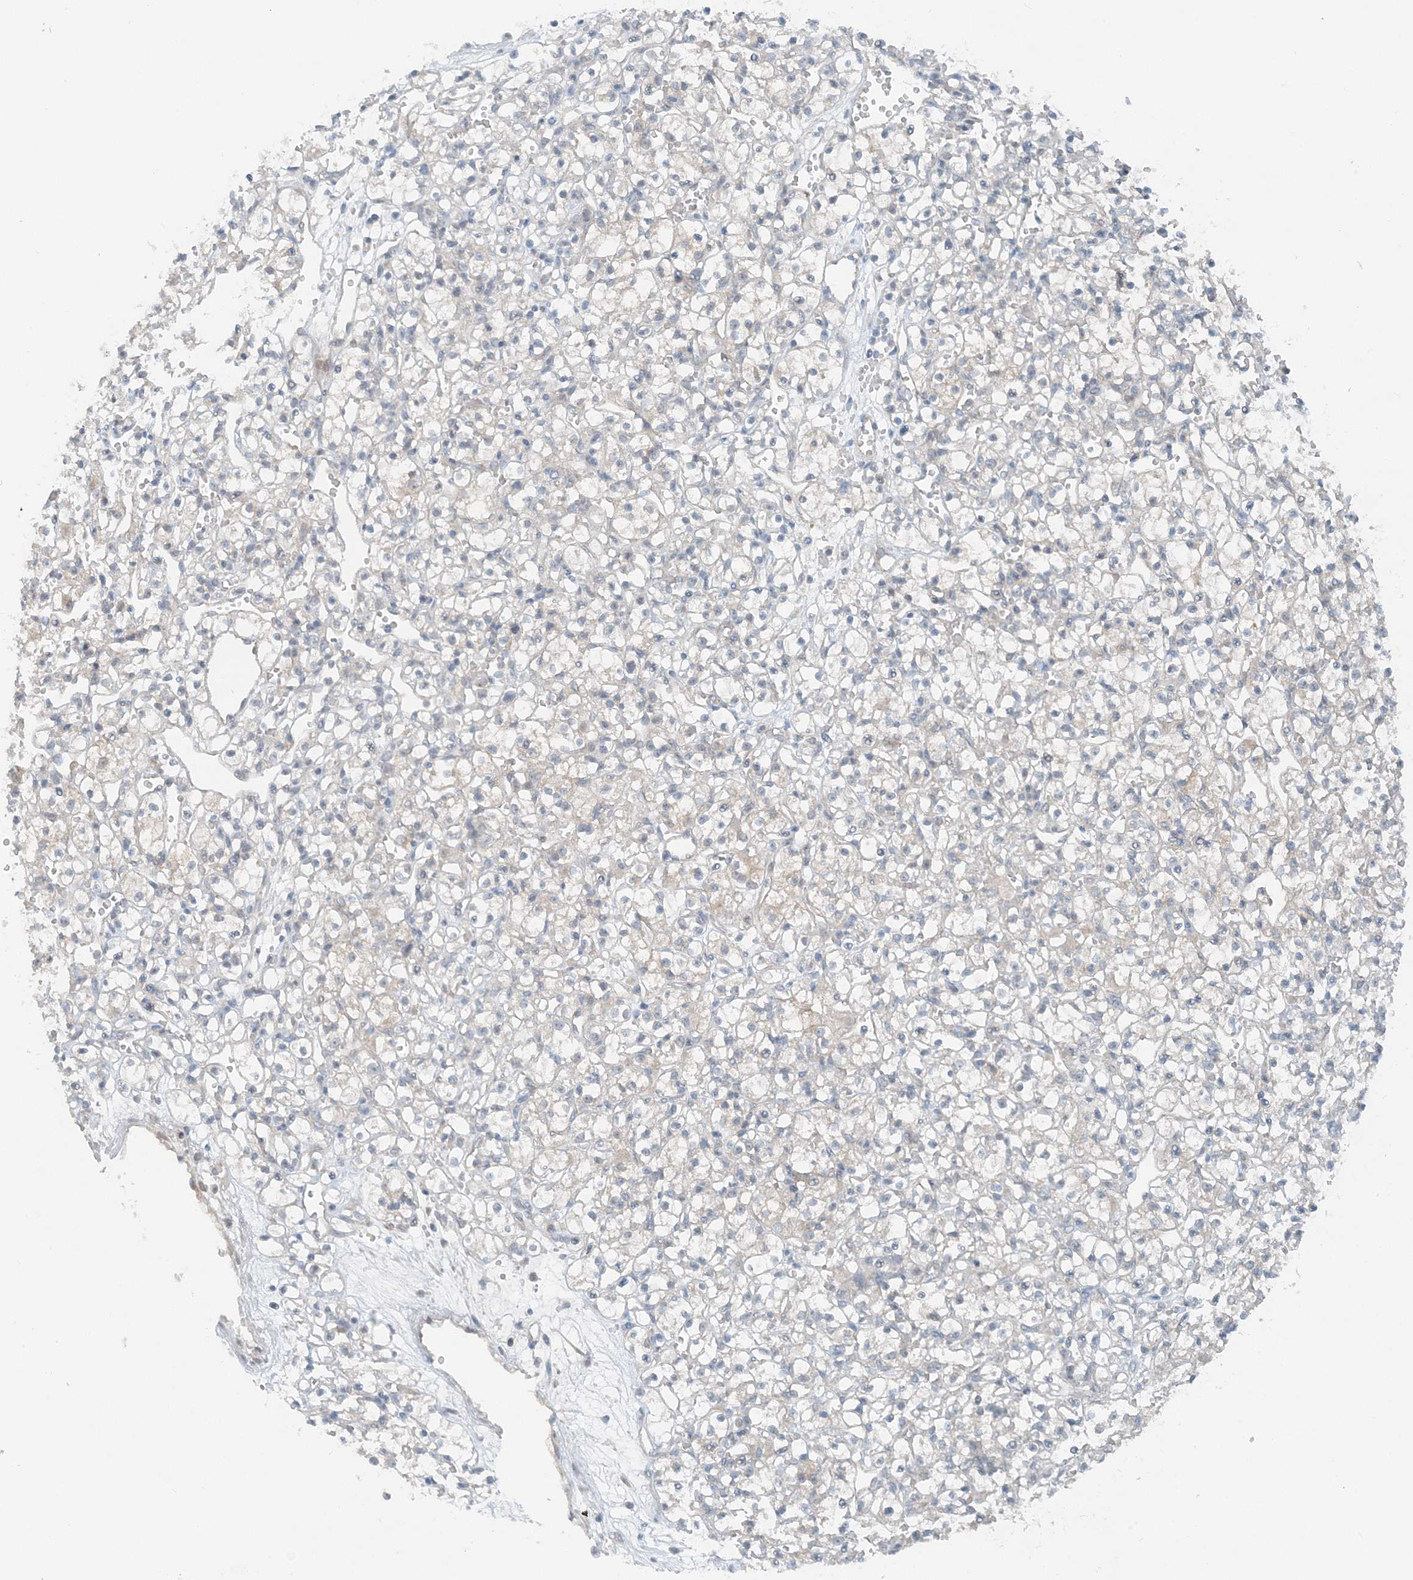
{"staining": {"intensity": "negative", "quantity": "none", "location": "none"}, "tissue": "renal cancer", "cell_type": "Tumor cells", "image_type": "cancer", "snomed": [{"axis": "morphology", "description": "Adenocarcinoma, NOS"}, {"axis": "topography", "description": "Kidney"}], "caption": "The image shows no staining of tumor cells in renal adenocarcinoma.", "gene": "MITD1", "patient": {"sex": "female", "age": 59}}